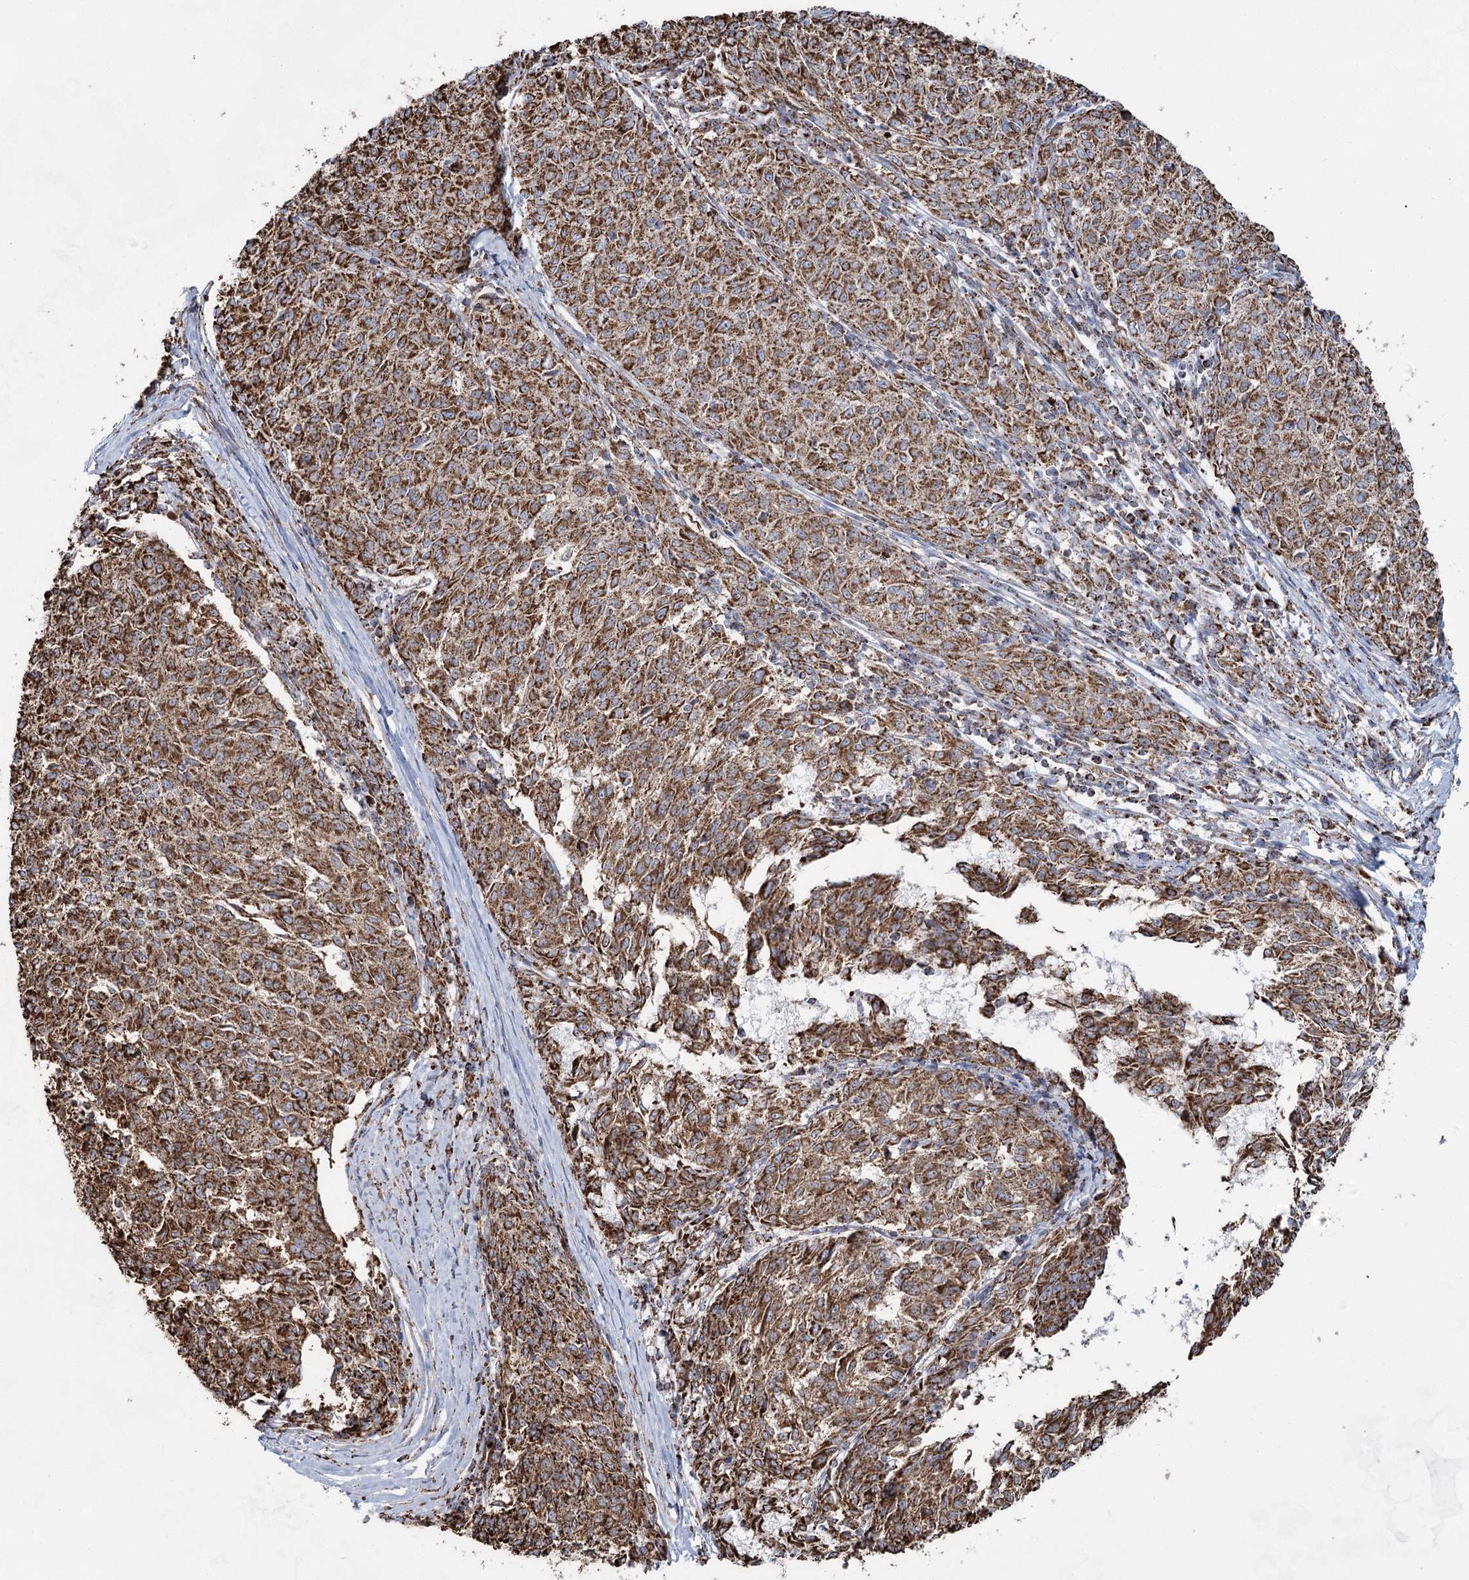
{"staining": {"intensity": "moderate", "quantity": ">75%", "location": "cytoplasmic/membranous"}, "tissue": "melanoma", "cell_type": "Tumor cells", "image_type": "cancer", "snomed": [{"axis": "morphology", "description": "Malignant melanoma, NOS"}, {"axis": "topography", "description": "Skin"}], "caption": "Tumor cells reveal medium levels of moderate cytoplasmic/membranous positivity in approximately >75% of cells in human malignant melanoma. Ihc stains the protein of interest in brown and the nuclei are stained blue.", "gene": "CWF19L1", "patient": {"sex": "female", "age": 72}}